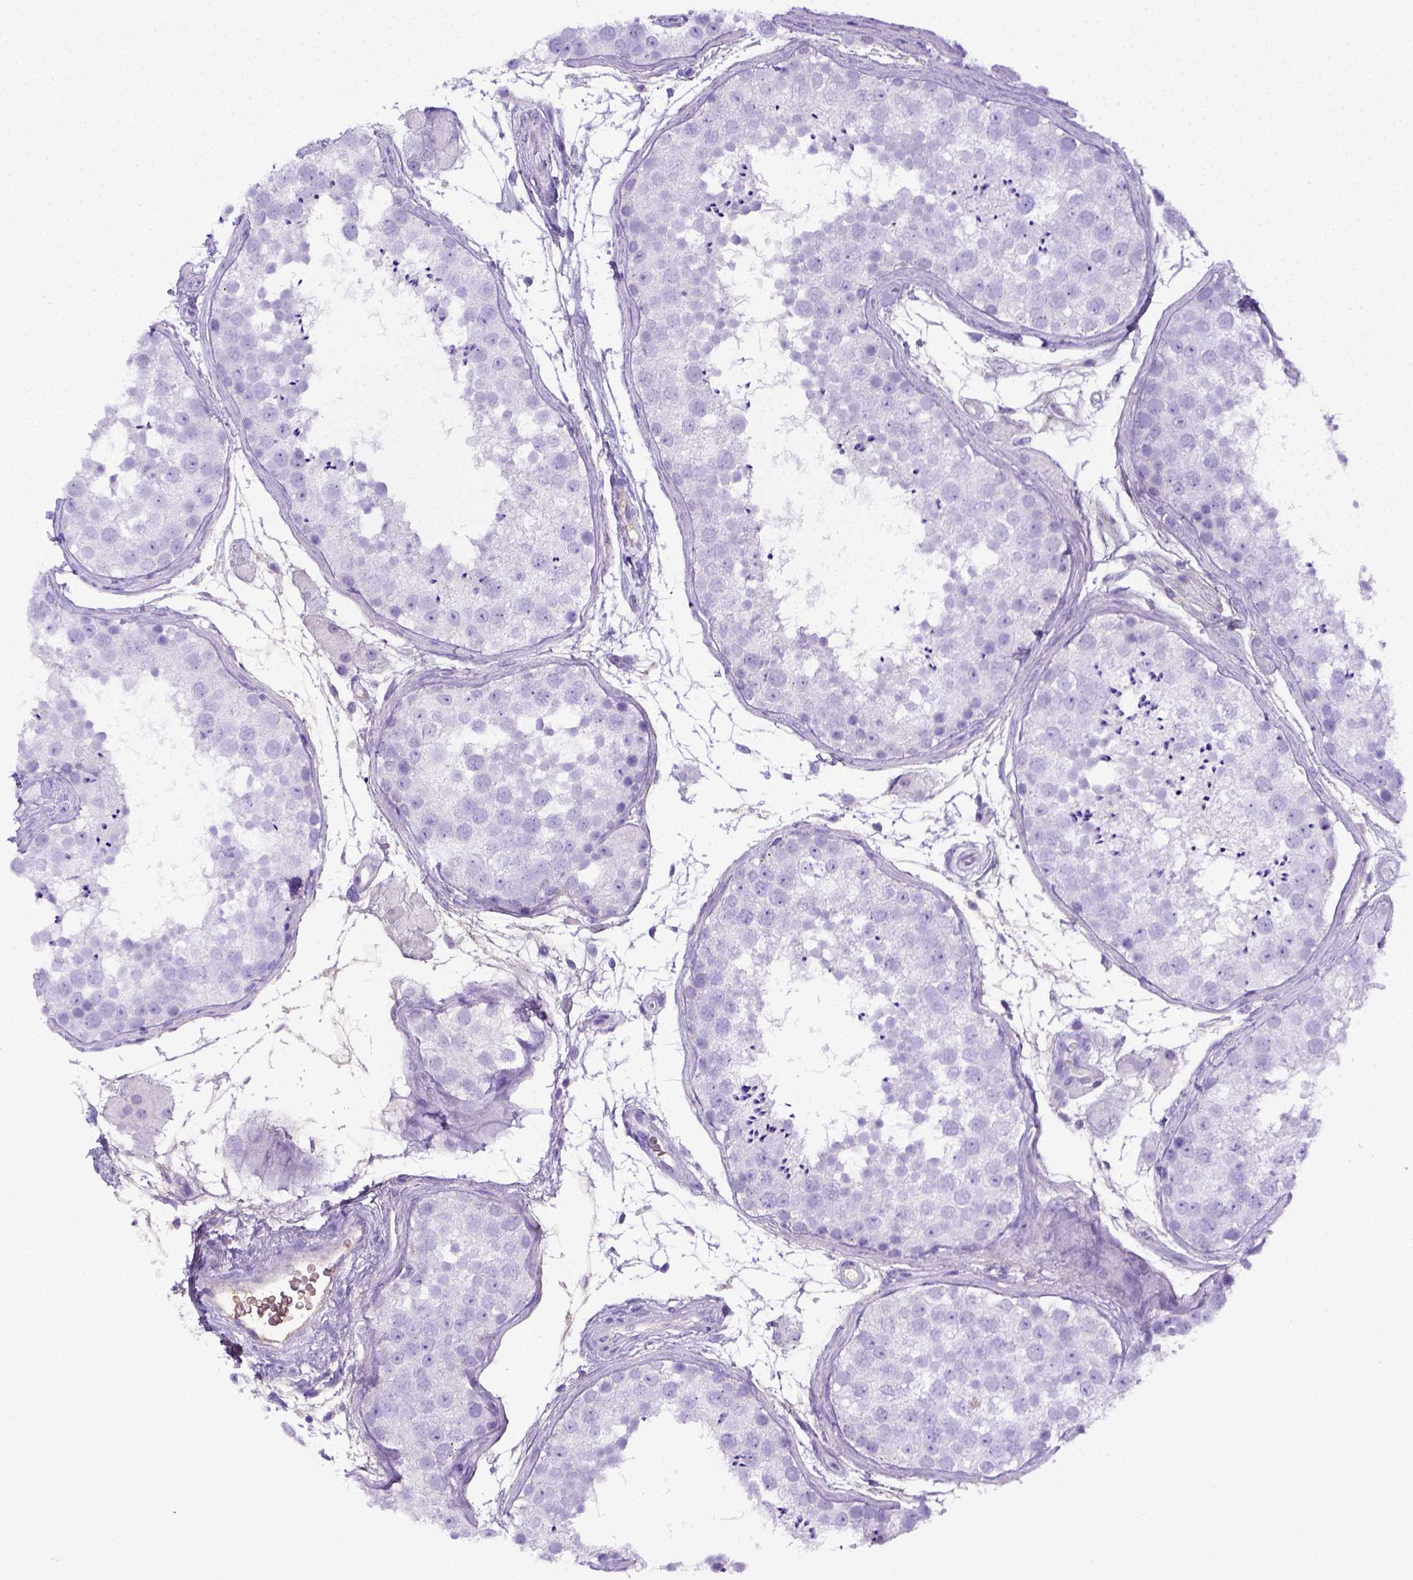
{"staining": {"intensity": "negative", "quantity": "none", "location": "none"}, "tissue": "testis", "cell_type": "Cells in seminiferous ducts", "image_type": "normal", "snomed": [{"axis": "morphology", "description": "Normal tissue, NOS"}, {"axis": "topography", "description": "Testis"}], "caption": "Immunohistochemical staining of normal testis shows no significant expression in cells in seminiferous ducts.", "gene": "ITIH4", "patient": {"sex": "male", "age": 41}}